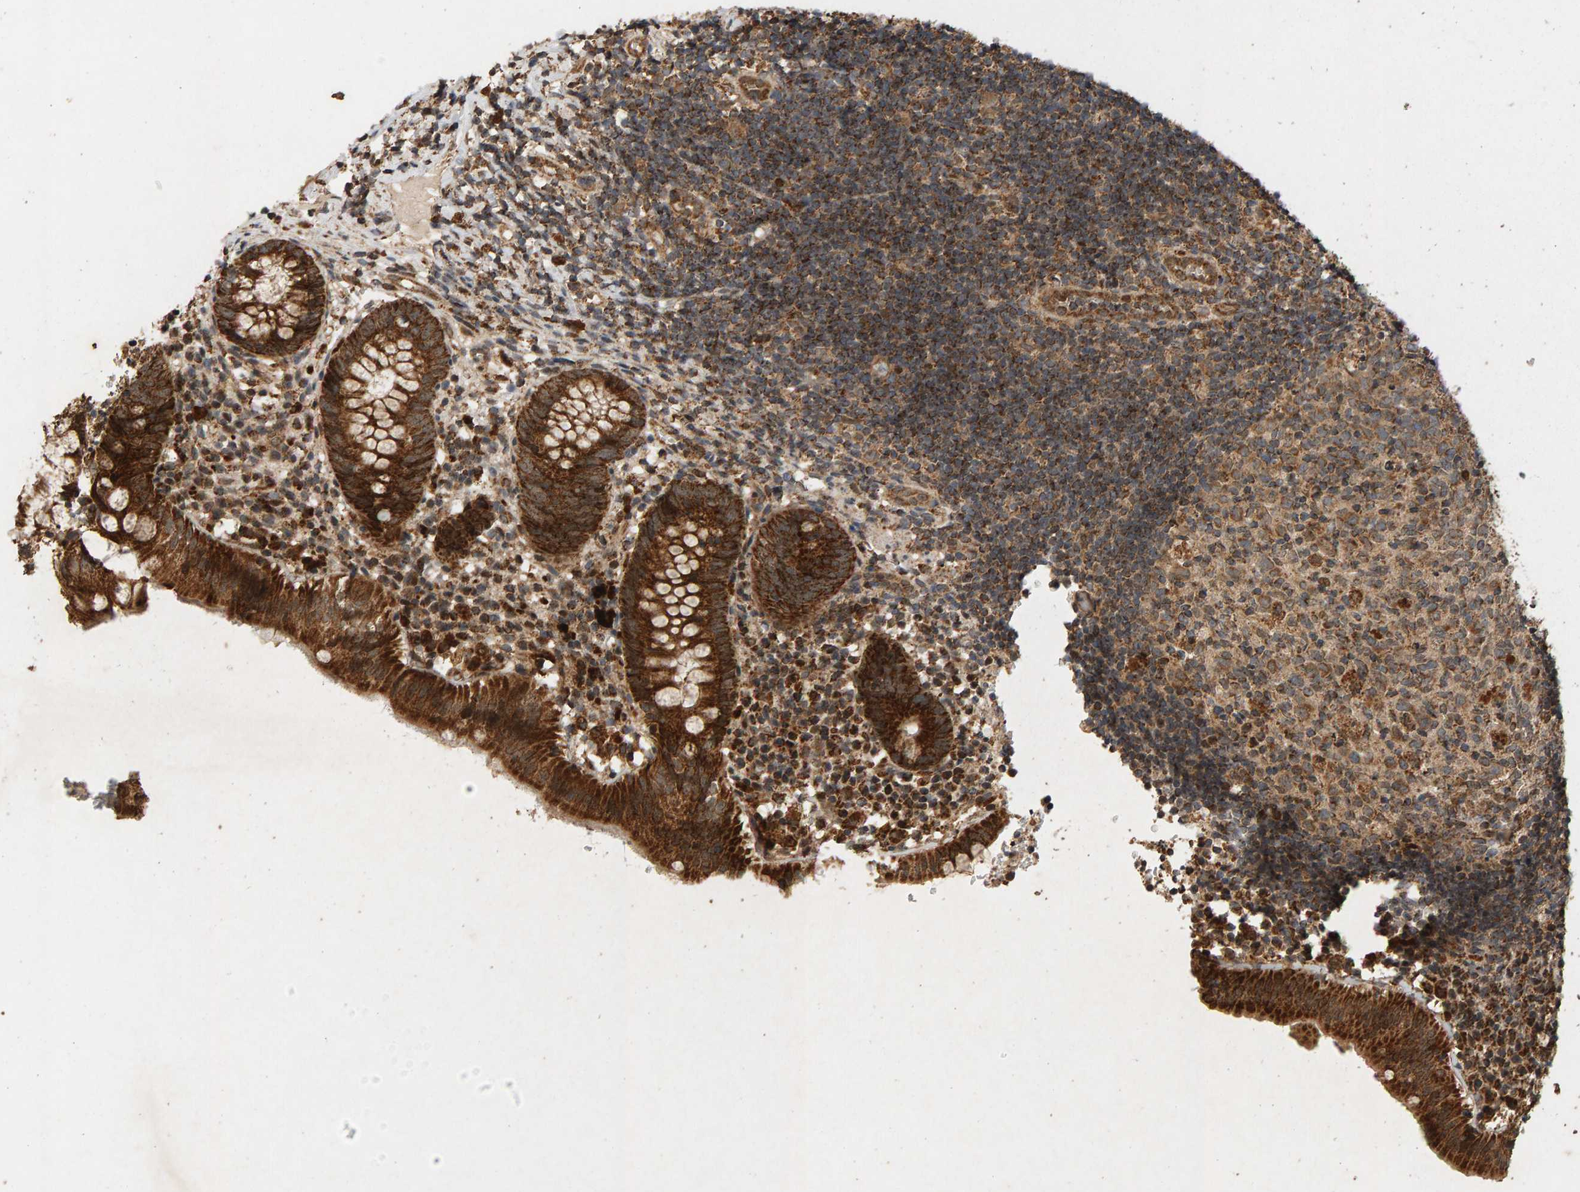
{"staining": {"intensity": "strong", "quantity": ">75%", "location": "cytoplasmic/membranous"}, "tissue": "appendix", "cell_type": "Glandular cells", "image_type": "normal", "snomed": [{"axis": "morphology", "description": "Normal tissue, NOS"}, {"axis": "topography", "description": "Appendix"}], "caption": "Immunohistochemistry photomicrograph of unremarkable human appendix stained for a protein (brown), which displays high levels of strong cytoplasmic/membranous staining in about >75% of glandular cells.", "gene": "GSTK1", "patient": {"sex": "male", "age": 8}}